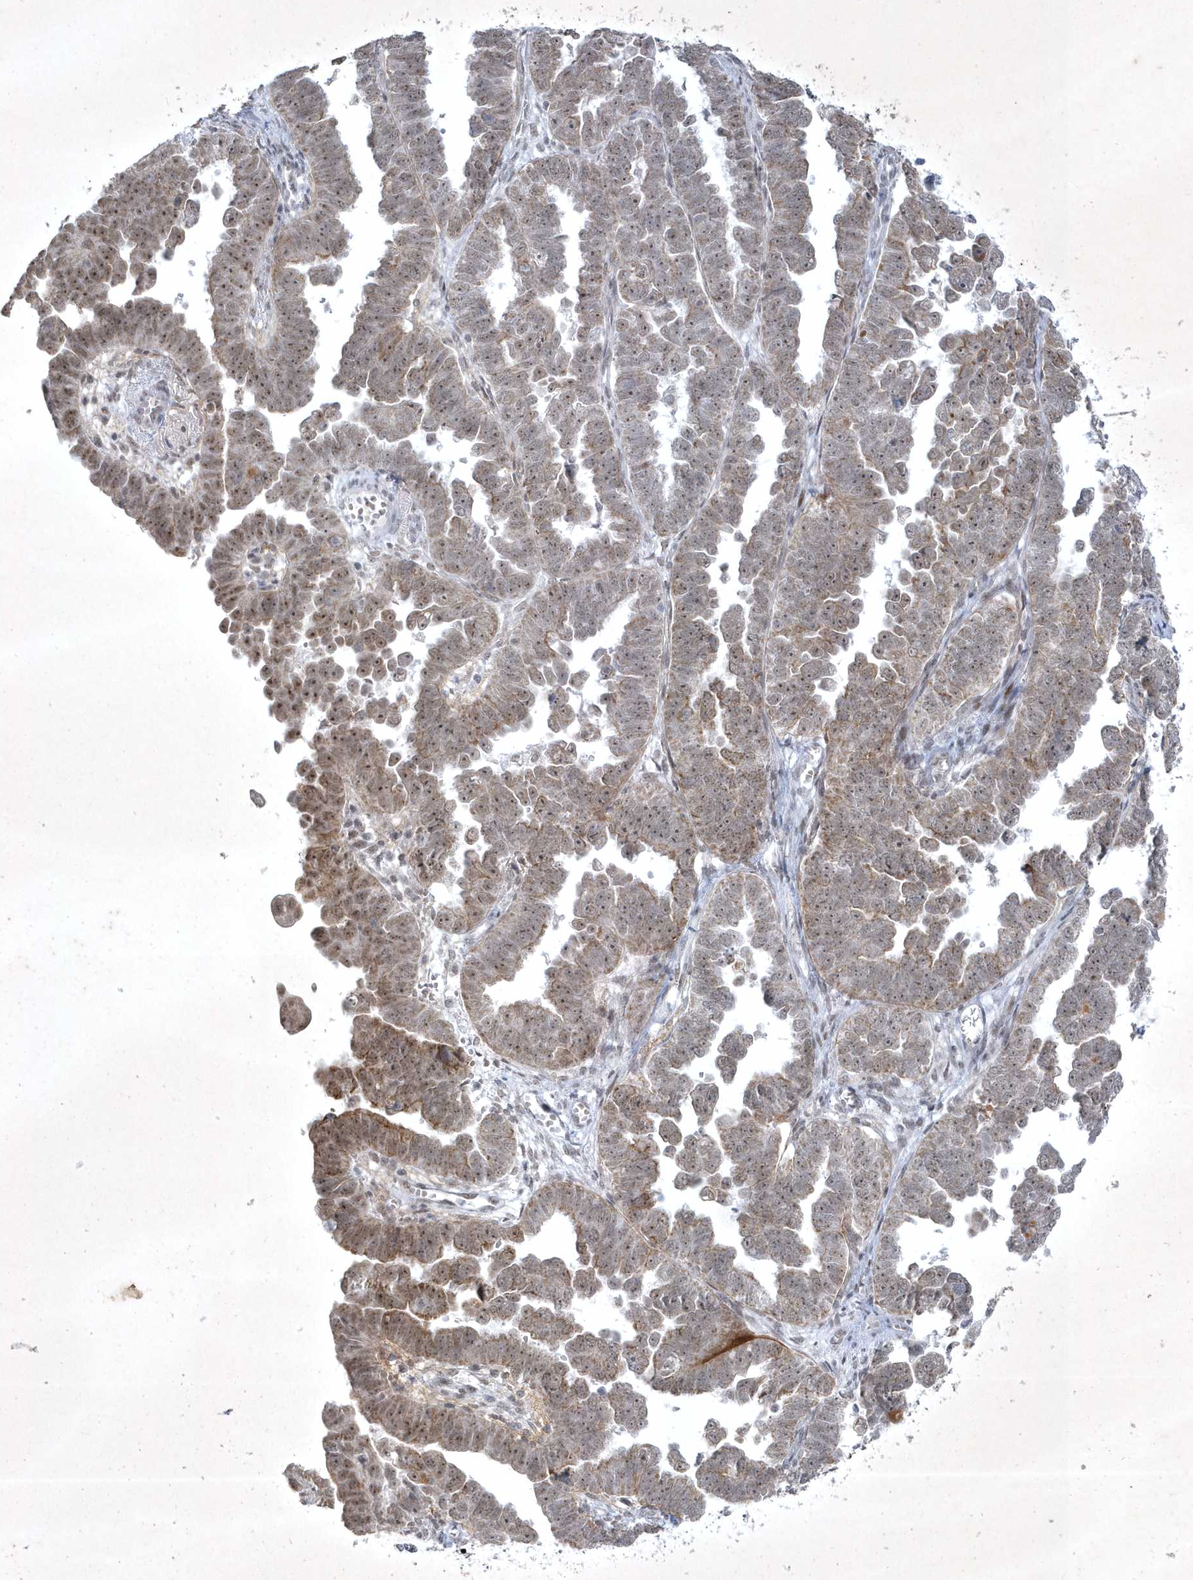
{"staining": {"intensity": "moderate", "quantity": ">75%", "location": "nuclear"}, "tissue": "endometrial cancer", "cell_type": "Tumor cells", "image_type": "cancer", "snomed": [{"axis": "morphology", "description": "Adenocarcinoma, NOS"}, {"axis": "topography", "description": "Endometrium"}], "caption": "Protein staining of endometrial cancer tissue shows moderate nuclear staining in approximately >75% of tumor cells.", "gene": "ZBTB9", "patient": {"sex": "female", "age": 75}}